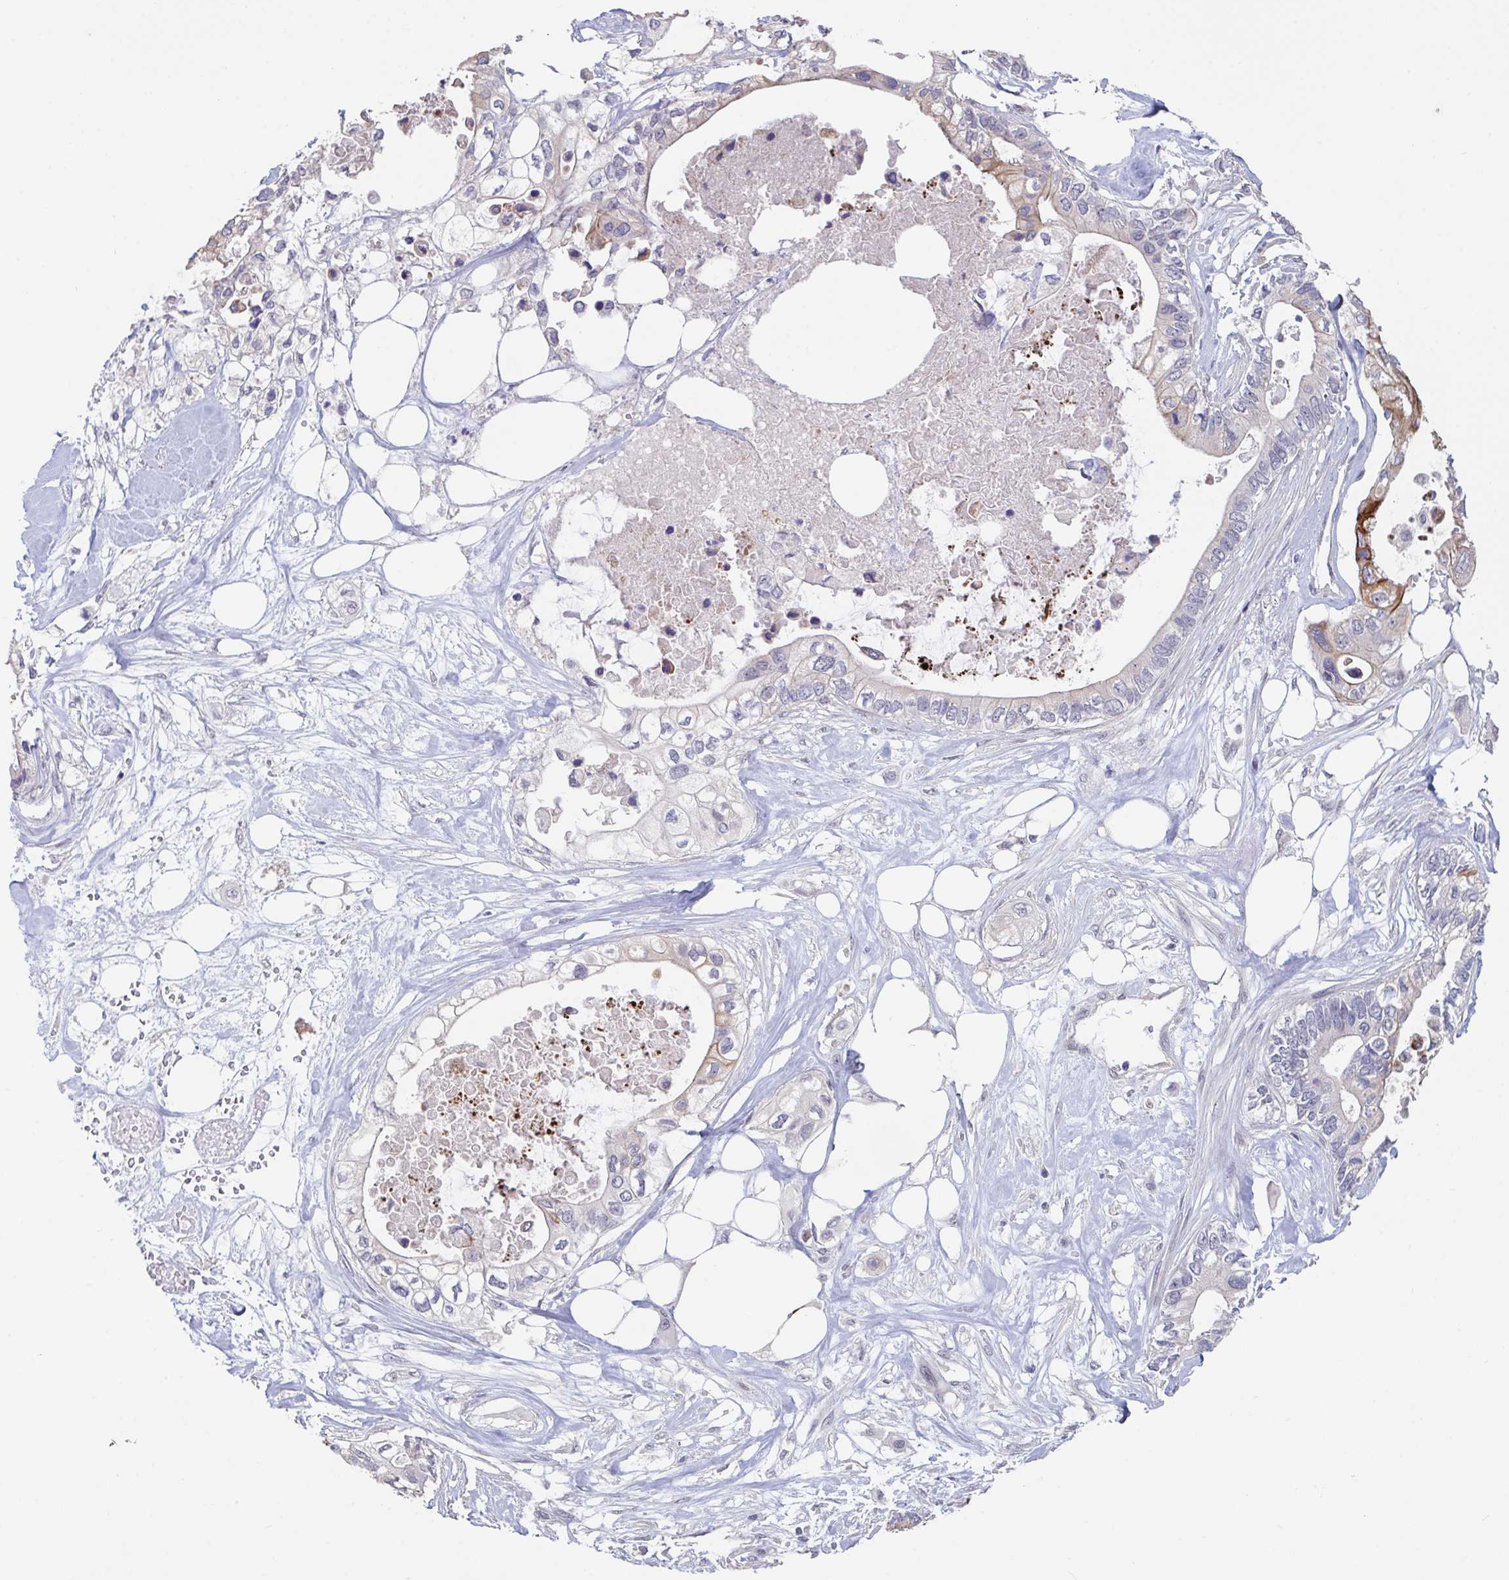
{"staining": {"intensity": "moderate", "quantity": "<25%", "location": "cytoplasmic/membranous"}, "tissue": "pancreatic cancer", "cell_type": "Tumor cells", "image_type": "cancer", "snomed": [{"axis": "morphology", "description": "Adenocarcinoma, NOS"}, {"axis": "topography", "description": "Pancreas"}], "caption": "Immunohistochemical staining of adenocarcinoma (pancreatic) demonstrates low levels of moderate cytoplasmic/membranous positivity in approximately <25% of tumor cells. (DAB IHC, brown staining for protein, blue staining for nuclei).", "gene": "FAM156B", "patient": {"sex": "female", "age": 63}}